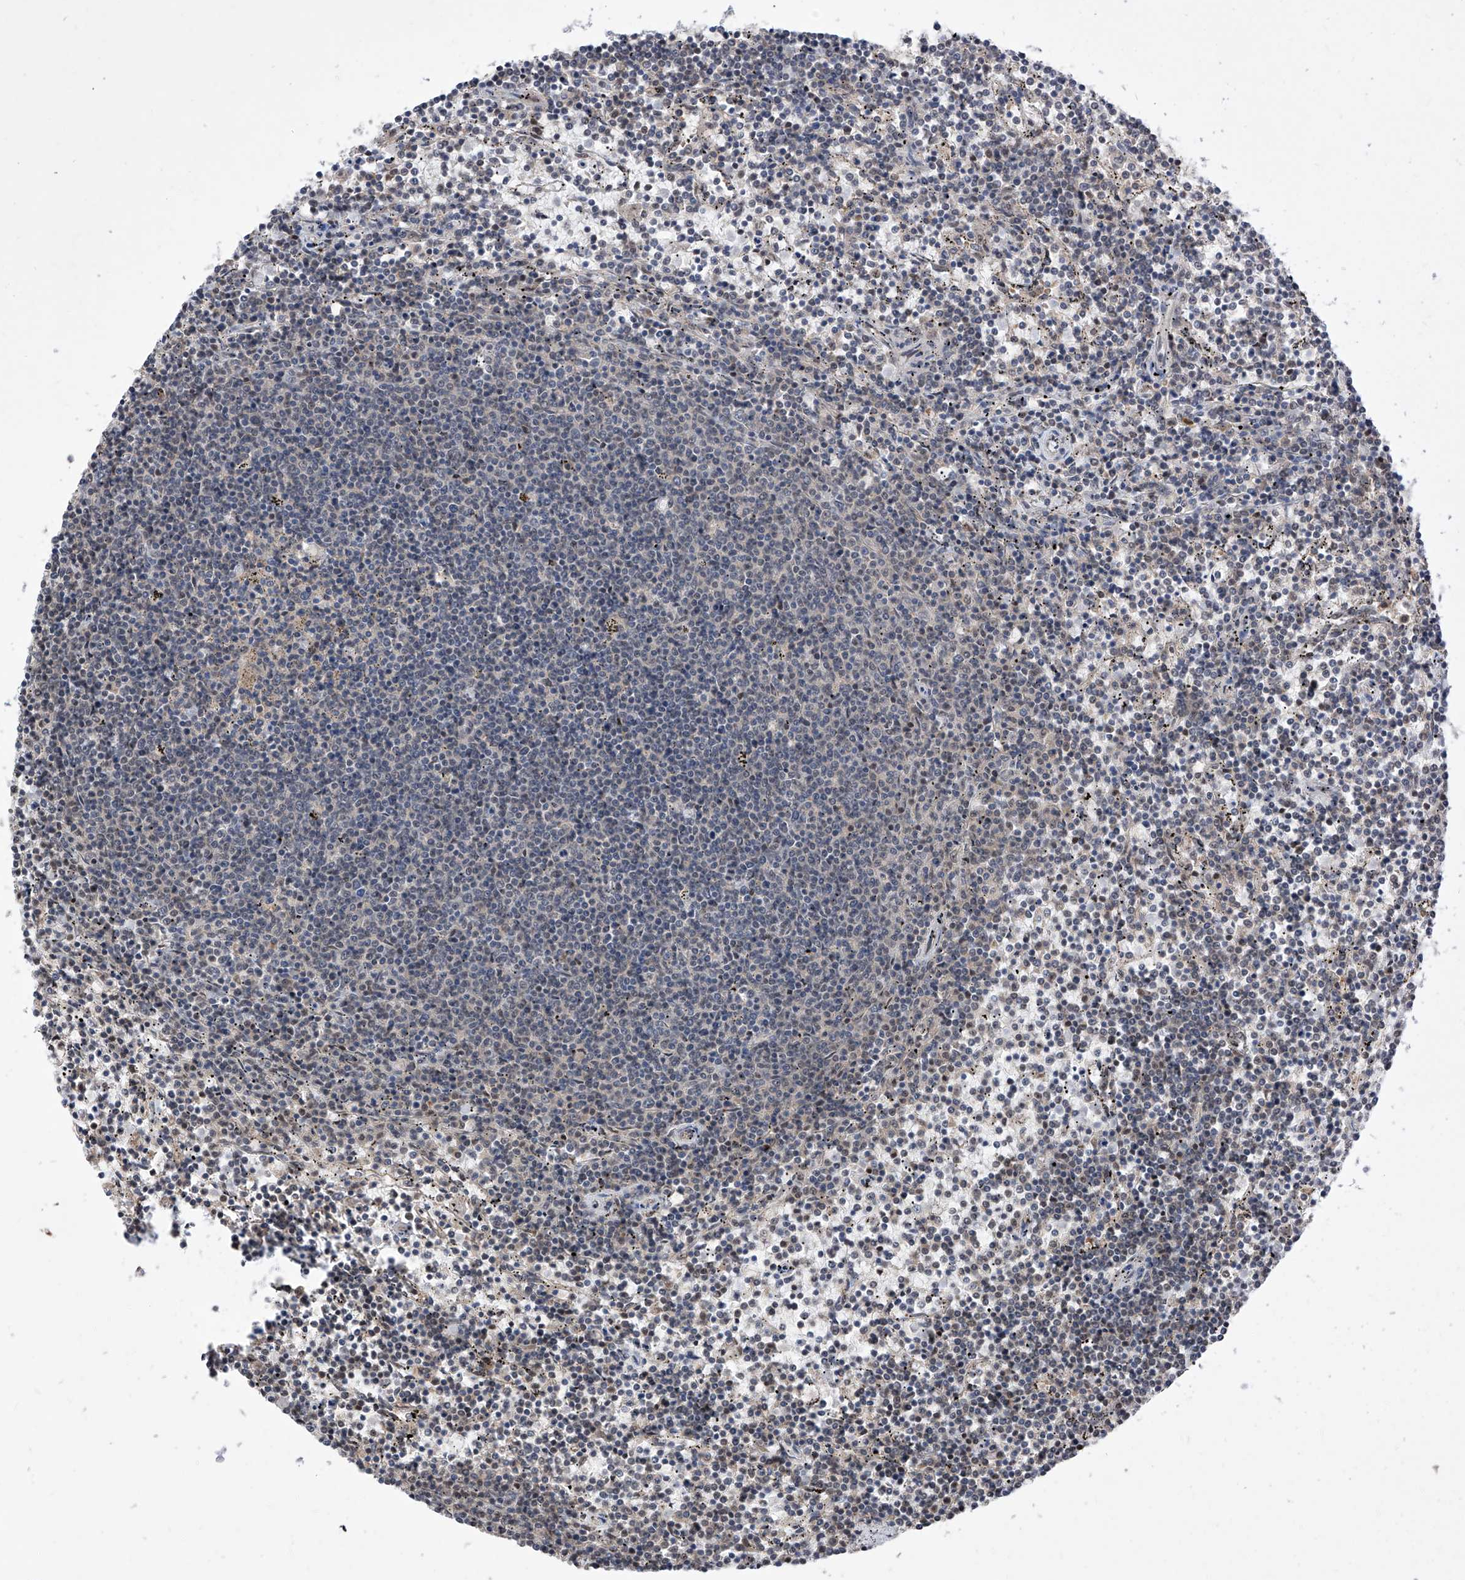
{"staining": {"intensity": "negative", "quantity": "none", "location": "none"}, "tissue": "lymphoma", "cell_type": "Tumor cells", "image_type": "cancer", "snomed": [{"axis": "morphology", "description": "Malignant lymphoma, non-Hodgkin's type, Low grade"}, {"axis": "topography", "description": "Spleen"}], "caption": "An immunohistochemistry photomicrograph of low-grade malignant lymphoma, non-Hodgkin's type is shown. There is no staining in tumor cells of low-grade malignant lymphoma, non-Hodgkin's type. (DAB (3,3'-diaminobenzidine) immunohistochemistry (IHC) with hematoxylin counter stain).", "gene": "LGR4", "patient": {"sex": "female", "age": 50}}